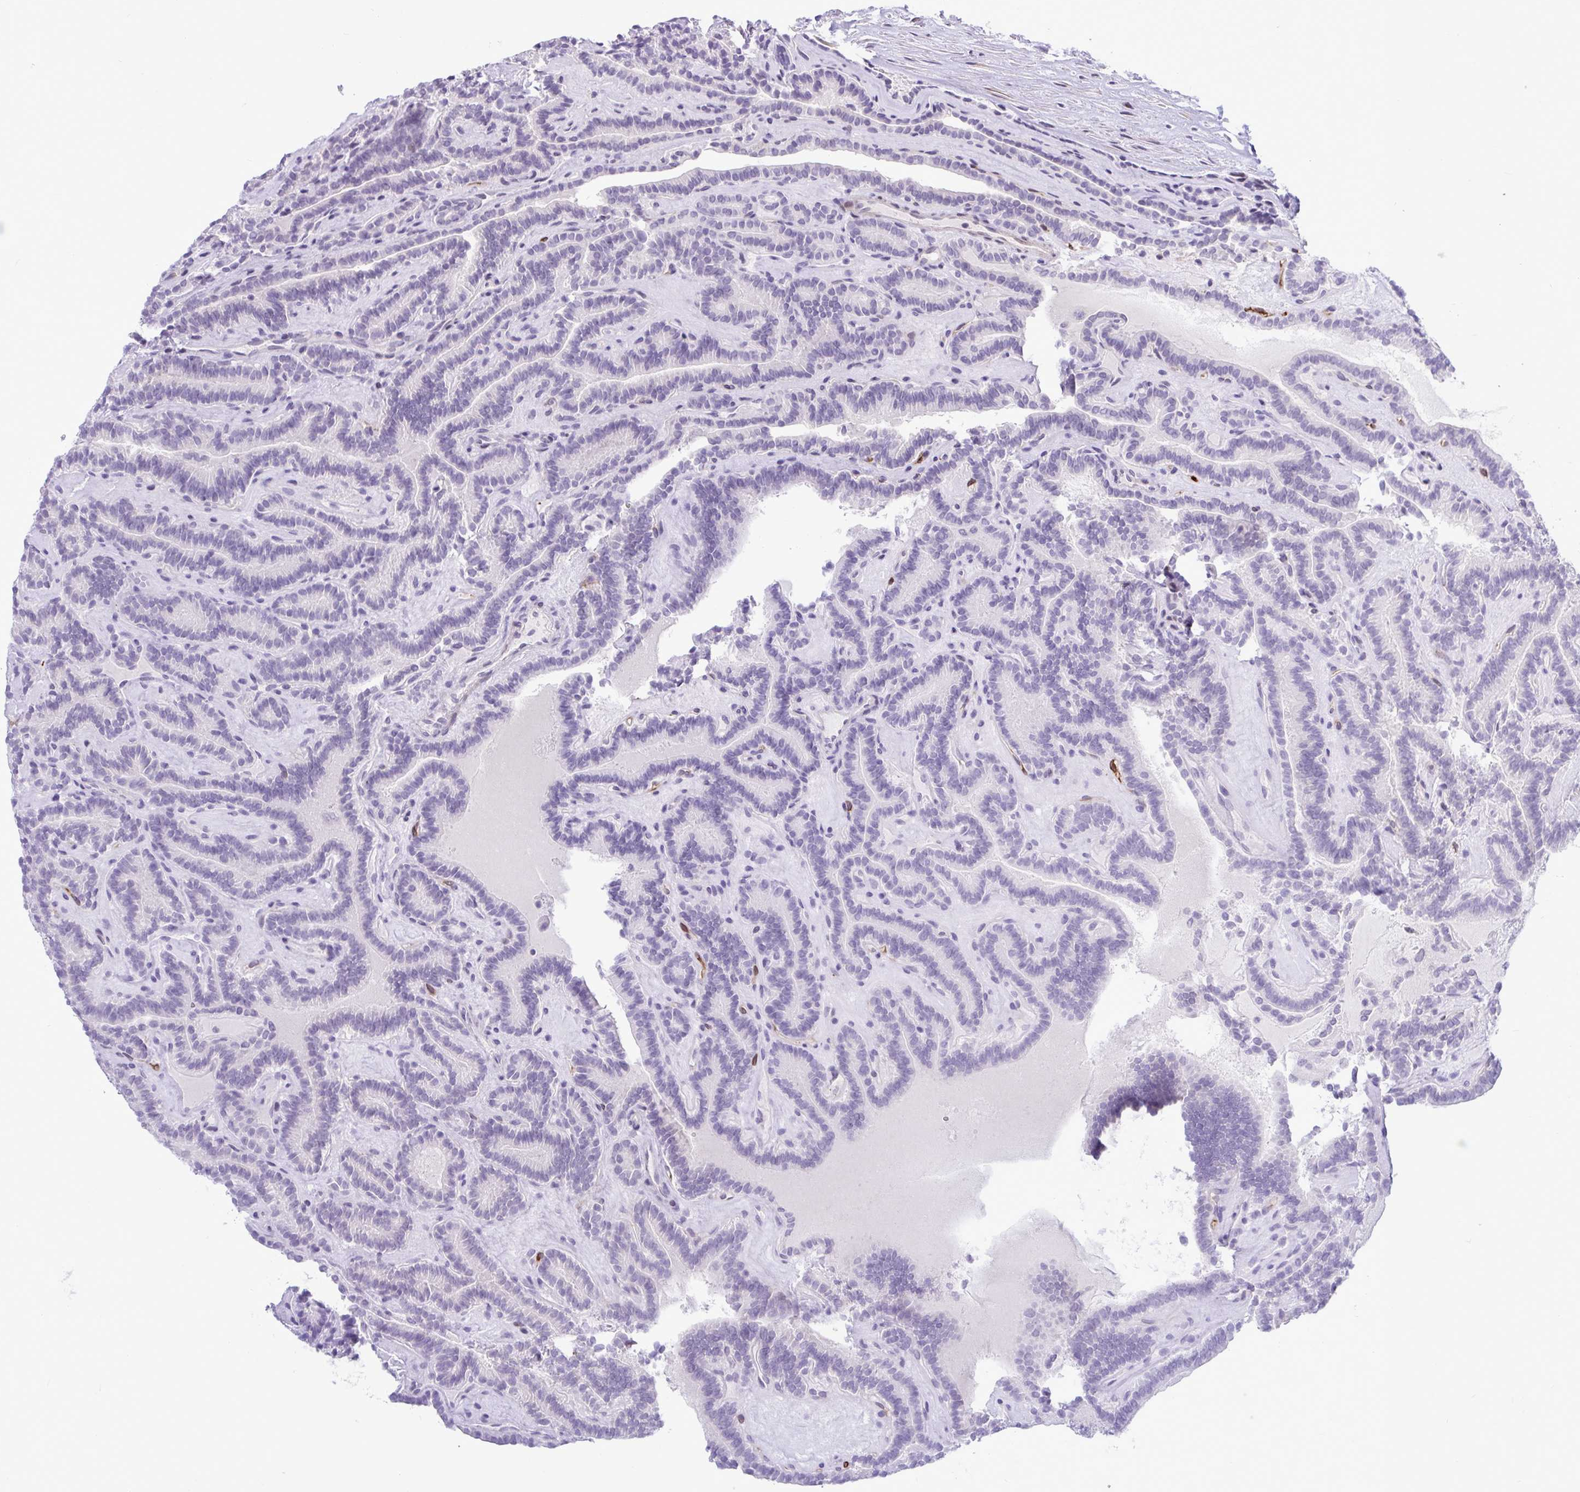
{"staining": {"intensity": "negative", "quantity": "none", "location": "none"}, "tissue": "thyroid cancer", "cell_type": "Tumor cells", "image_type": "cancer", "snomed": [{"axis": "morphology", "description": "Papillary adenocarcinoma, NOS"}, {"axis": "topography", "description": "Thyroid gland"}], "caption": "This image is of thyroid cancer (papillary adenocarcinoma) stained with immunohistochemistry (IHC) to label a protein in brown with the nuclei are counter-stained blue. There is no expression in tumor cells.", "gene": "EML1", "patient": {"sex": "female", "age": 21}}